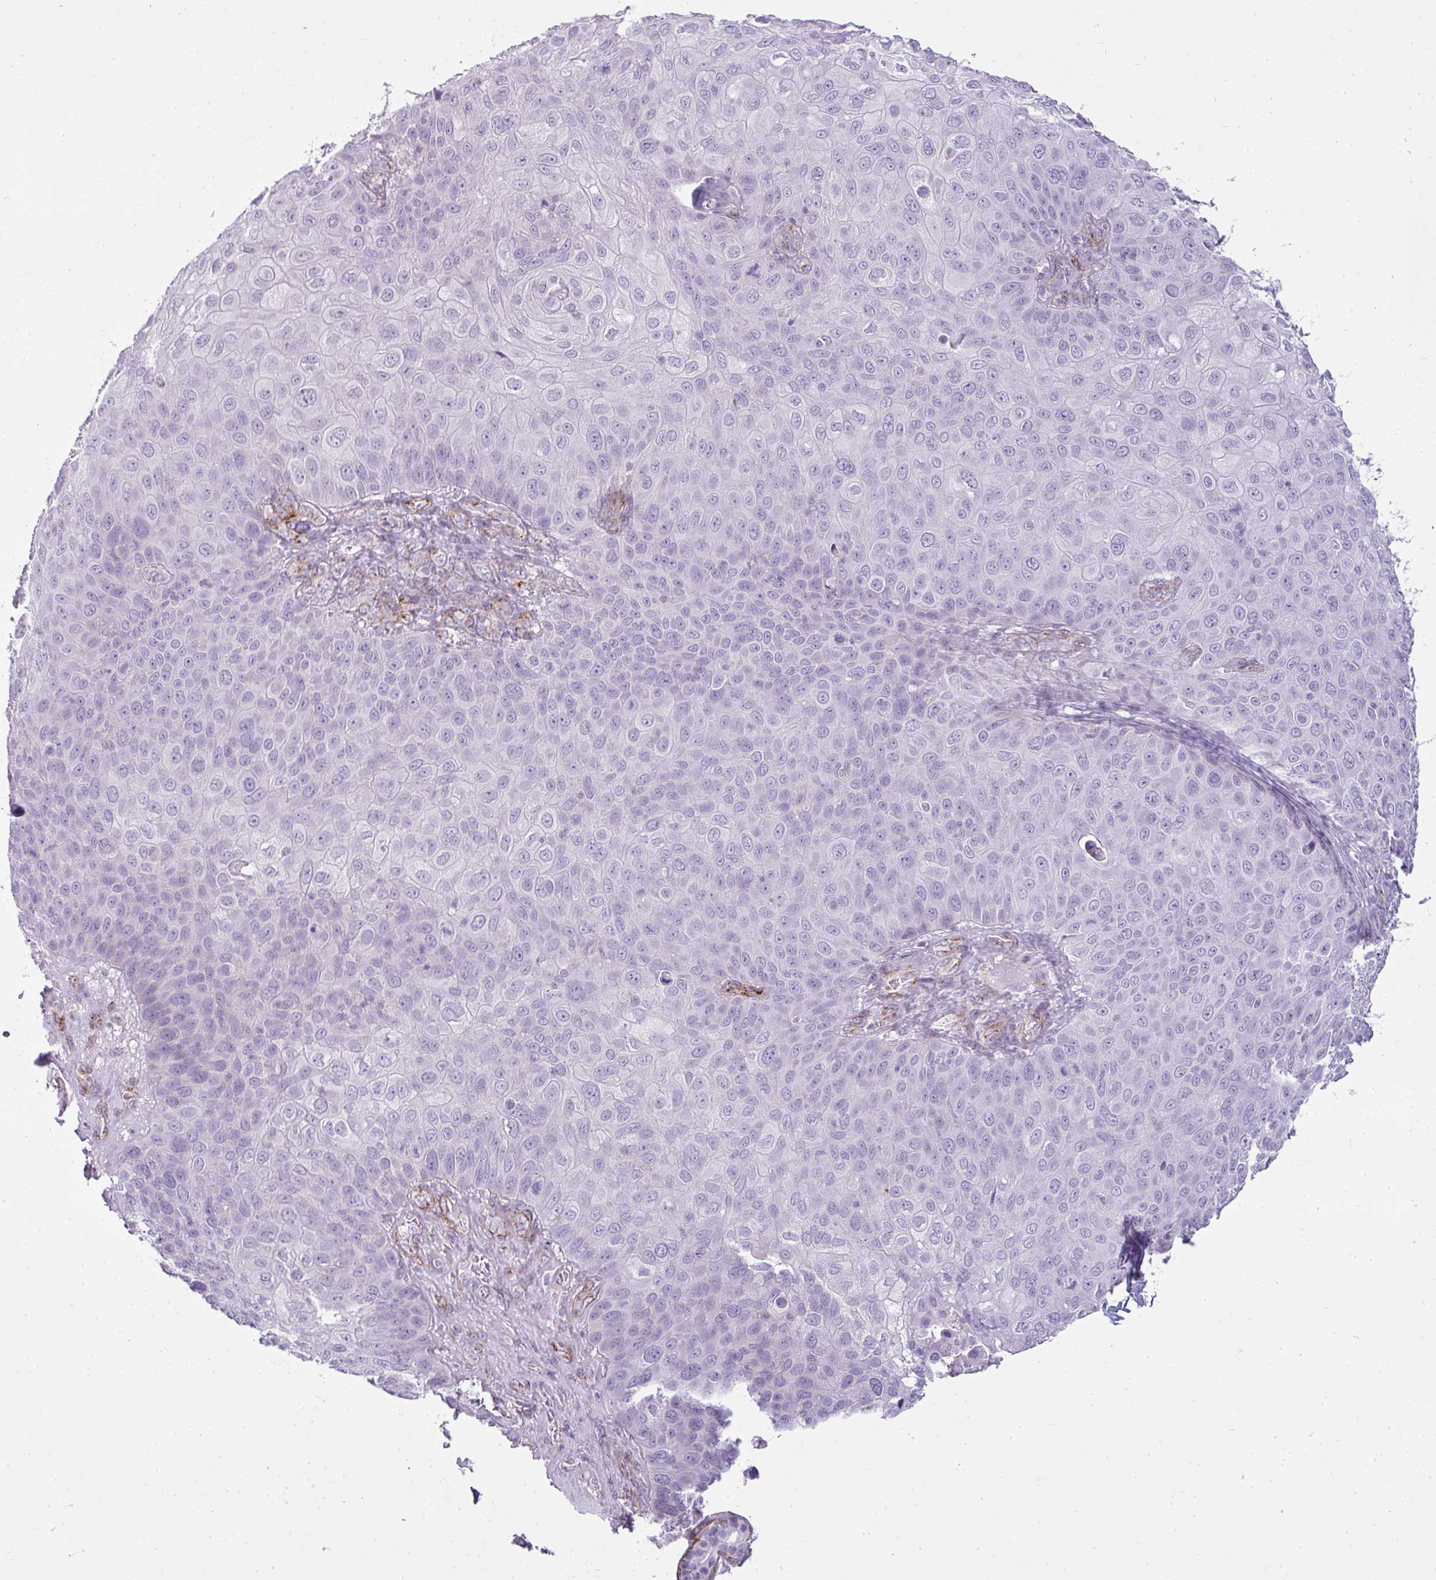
{"staining": {"intensity": "negative", "quantity": "none", "location": "none"}, "tissue": "skin cancer", "cell_type": "Tumor cells", "image_type": "cancer", "snomed": [{"axis": "morphology", "description": "Squamous cell carcinoma, NOS"}, {"axis": "topography", "description": "Skin"}], "caption": "Skin cancer stained for a protein using IHC demonstrates no staining tumor cells.", "gene": "CDRT15", "patient": {"sex": "male", "age": 87}}